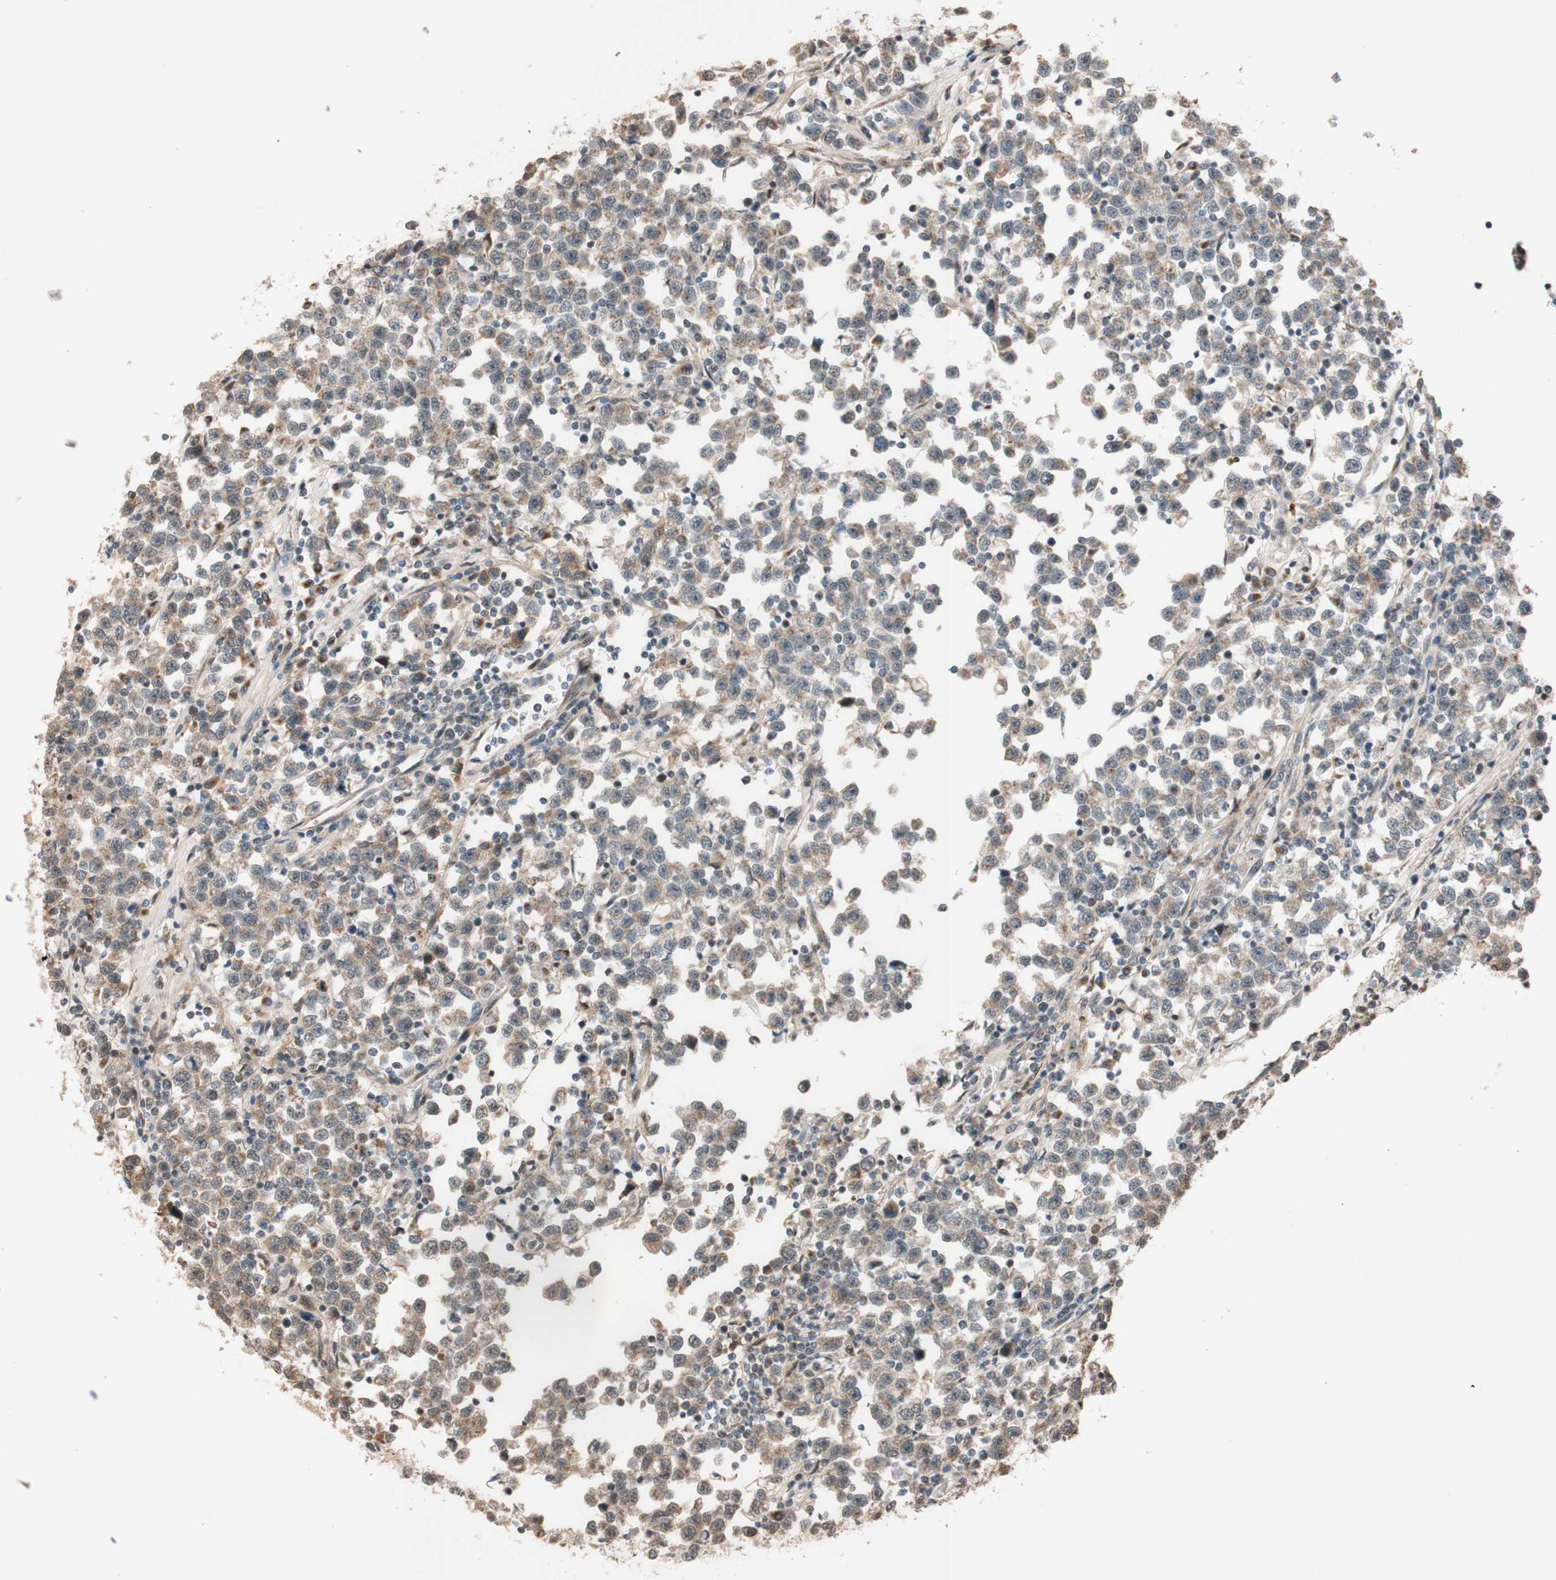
{"staining": {"intensity": "weak", "quantity": "25%-75%", "location": "cytoplasmic/membranous"}, "tissue": "testis cancer", "cell_type": "Tumor cells", "image_type": "cancer", "snomed": [{"axis": "morphology", "description": "Seminoma, NOS"}, {"axis": "topography", "description": "Testis"}], "caption": "Testis cancer (seminoma) stained for a protein reveals weak cytoplasmic/membranous positivity in tumor cells. (Stains: DAB (3,3'-diaminobenzidine) in brown, nuclei in blue, Microscopy: brightfield microscopy at high magnification).", "gene": "CCNC", "patient": {"sex": "male", "age": 43}}